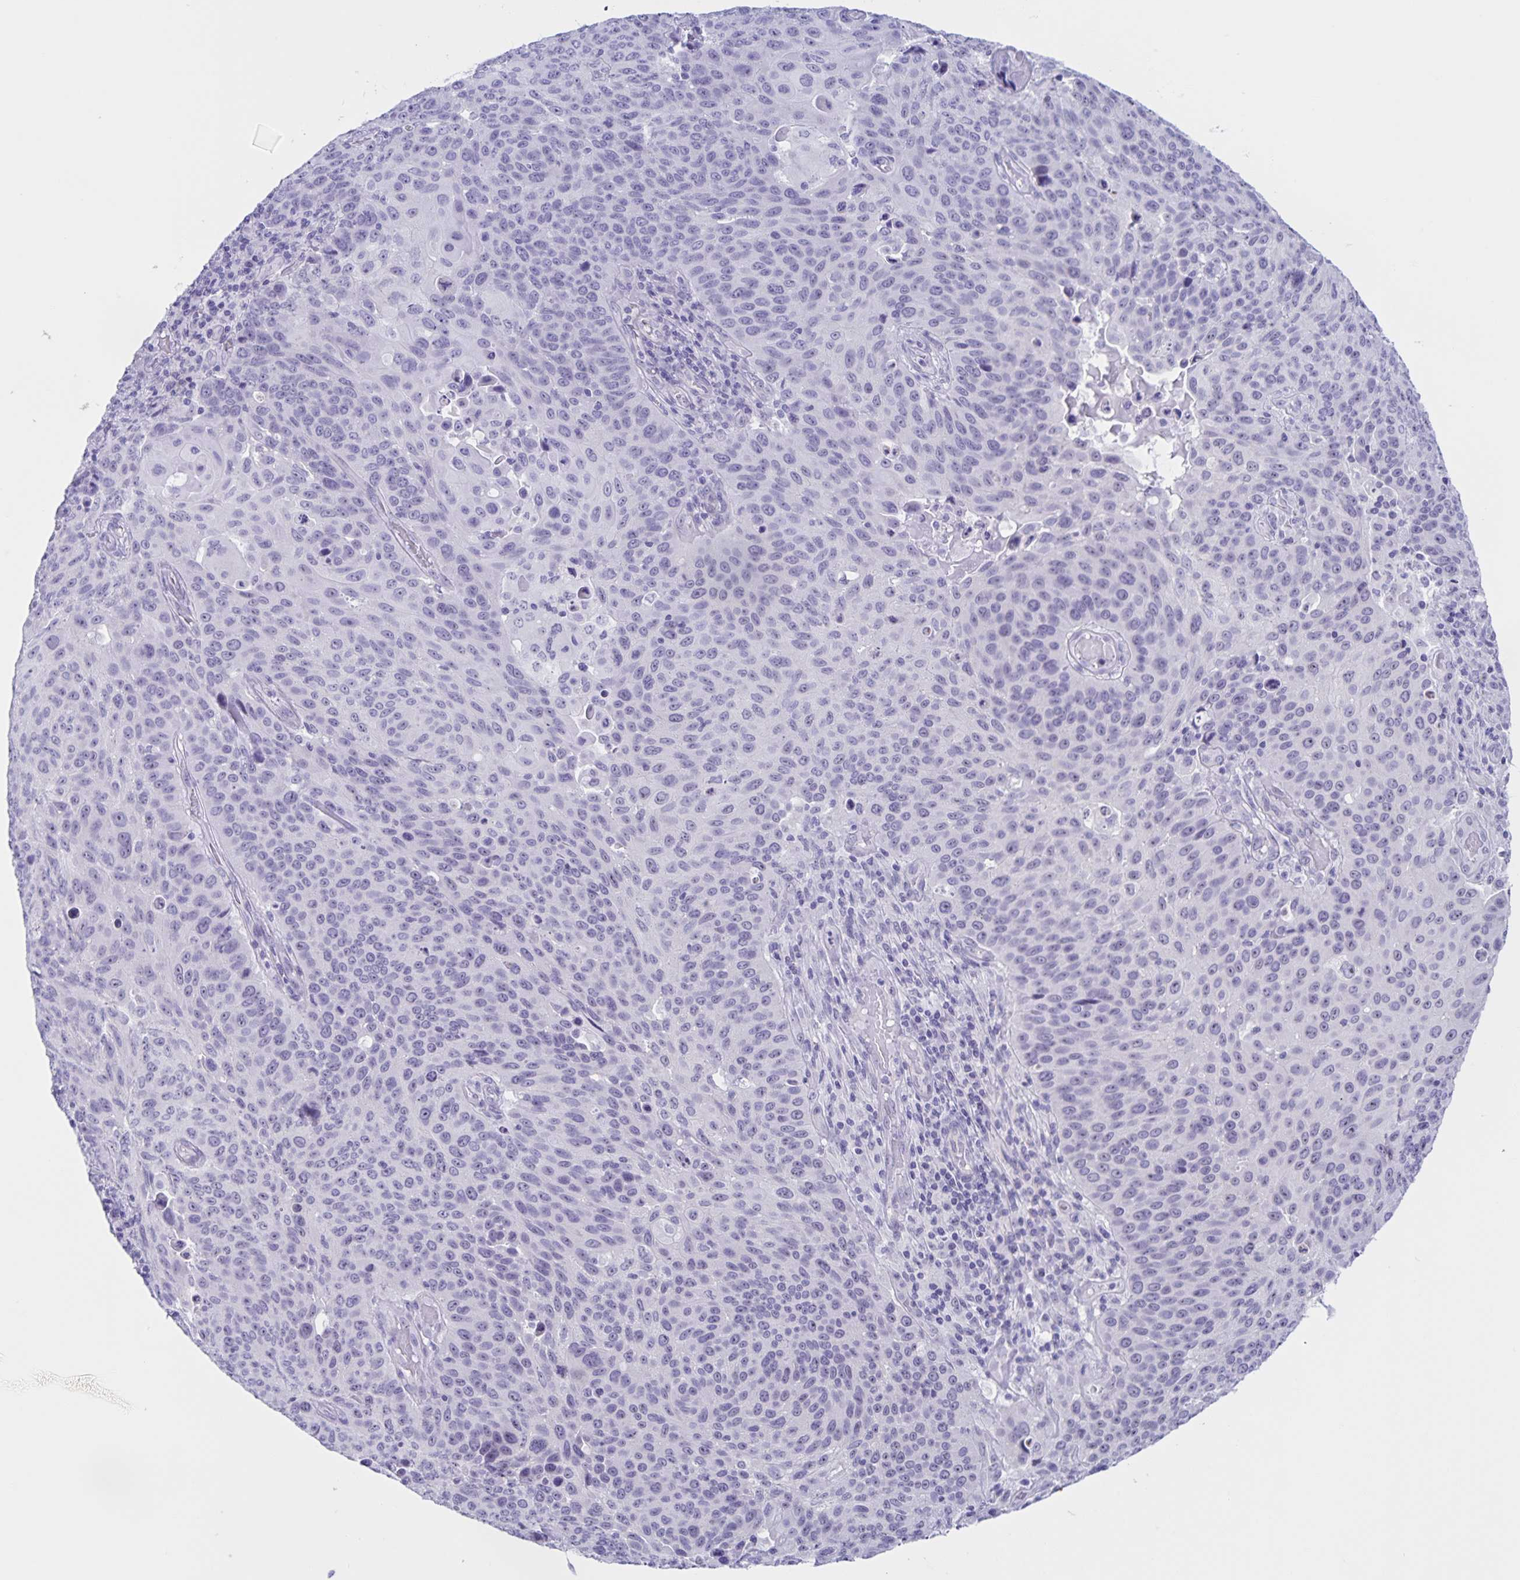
{"staining": {"intensity": "negative", "quantity": "none", "location": "none"}, "tissue": "lung cancer", "cell_type": "Tumor cells", "image_type": "cancer", "snomed": [{"axis": "morphology", "description": "Squamous cell carcinoma, NOS"}, {"axis": "topography", "description": "Lung"}], "caption": "DAB (3,3'-diaminobenzidine) immunohistochemical staining of human lung squamous cell carcinoma displays no significant positivity in tumor cells.", "gene": "FAM170A", "patient": {"sex": "male", "age": 68}}